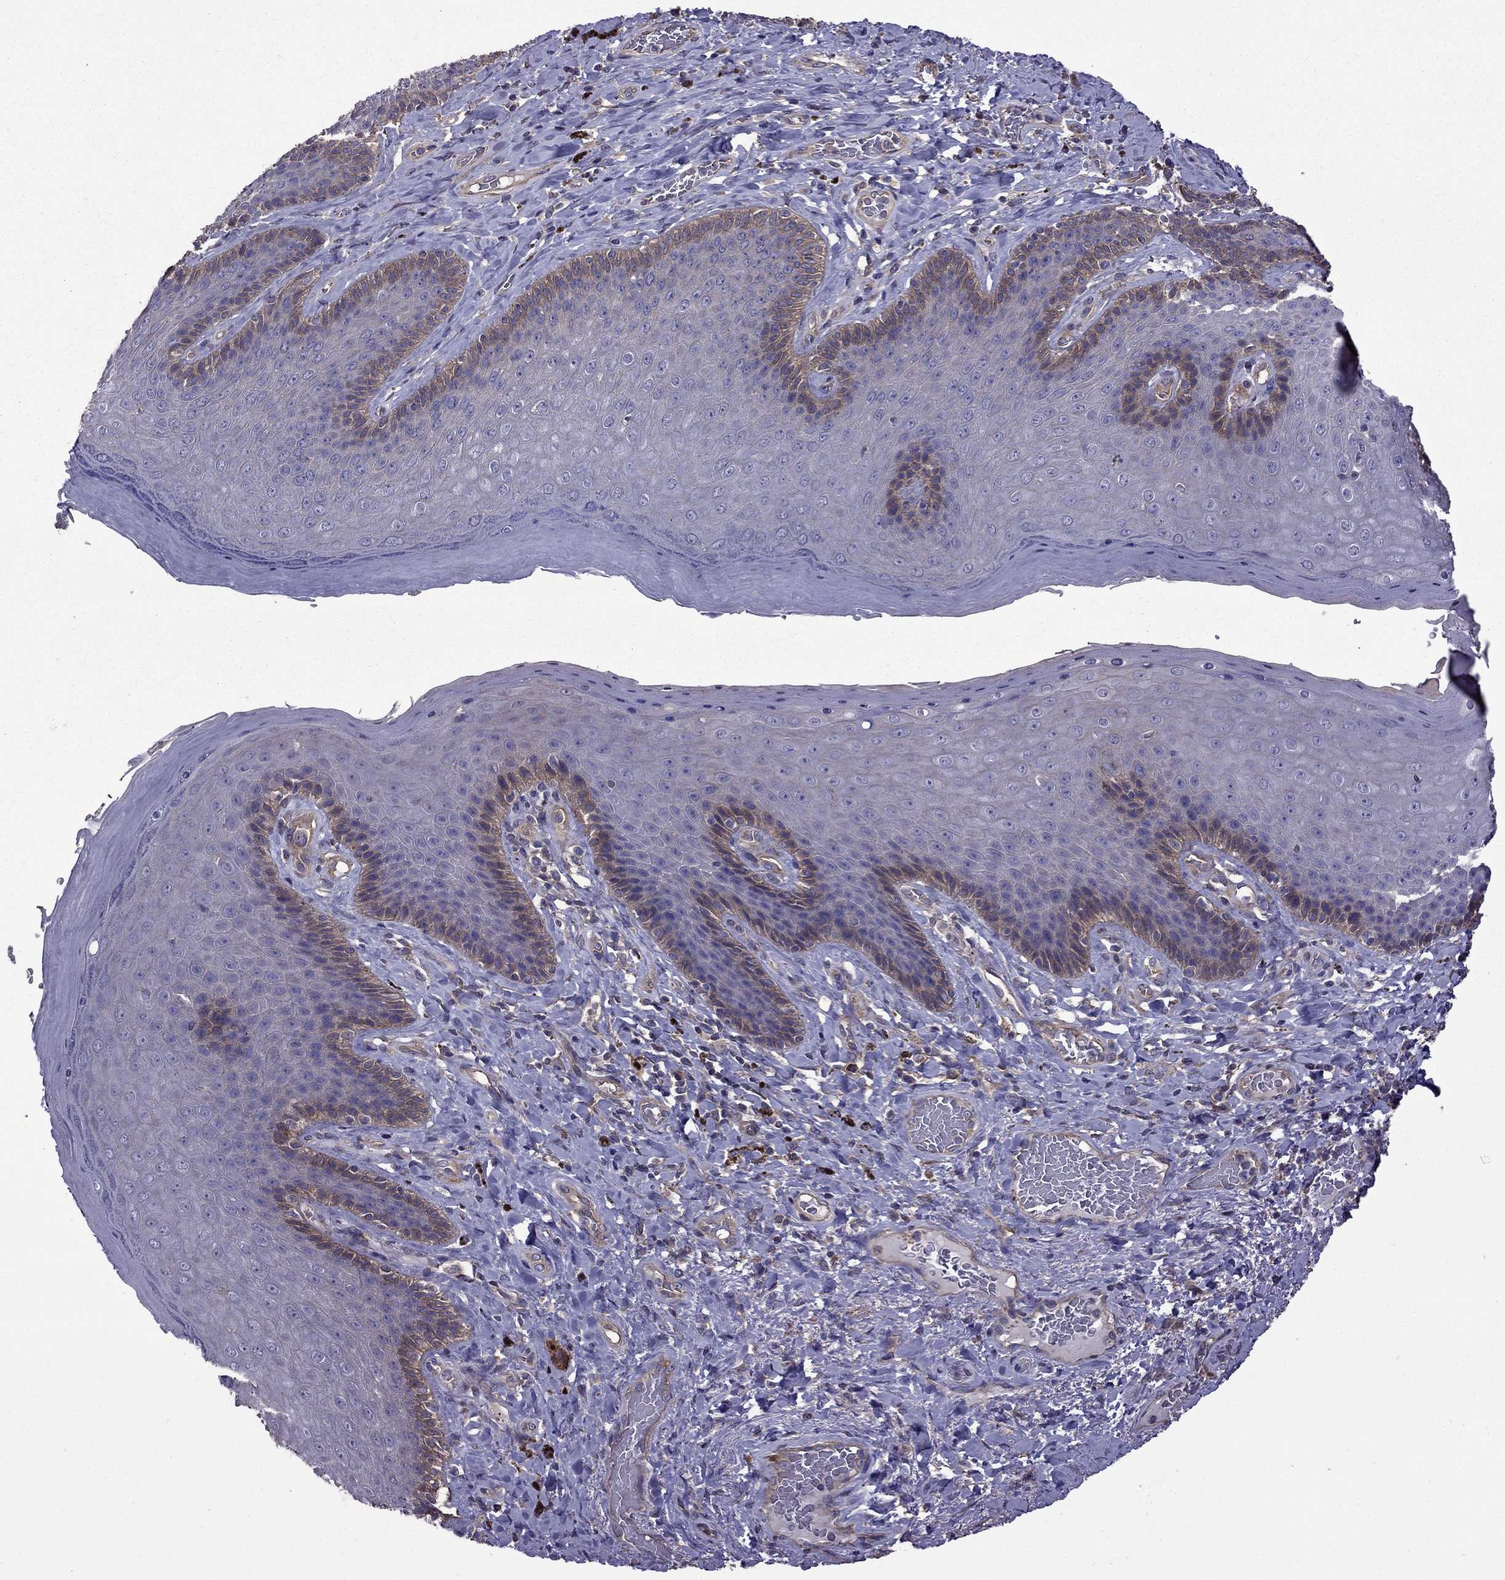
{"staining": {"intensity": "moderate", "quantity": "<25%", "location": "cytoplasmic/membranous"}, "tissue": "skin", "cell_type": "Epidermal cells", "image_type": "normal", "snomed": [{"axis": "morphology", "description": "Normal tissue, NOS"}, {"axis": "topography", "description": "Skeletal muscle"}, {"axis": "topography", "description": "Anal"}, {"axis": "topography", "description": "Peripheral nerve tissue"}], "caption": "Immunohistochemical staining of unremarkable skin displays low levels of moderate cytoplasmic/membranous positivity in about <25% of epidermal cells.", "gene": "ITGB1", "patient": {"sex": "male", "age": 53}}